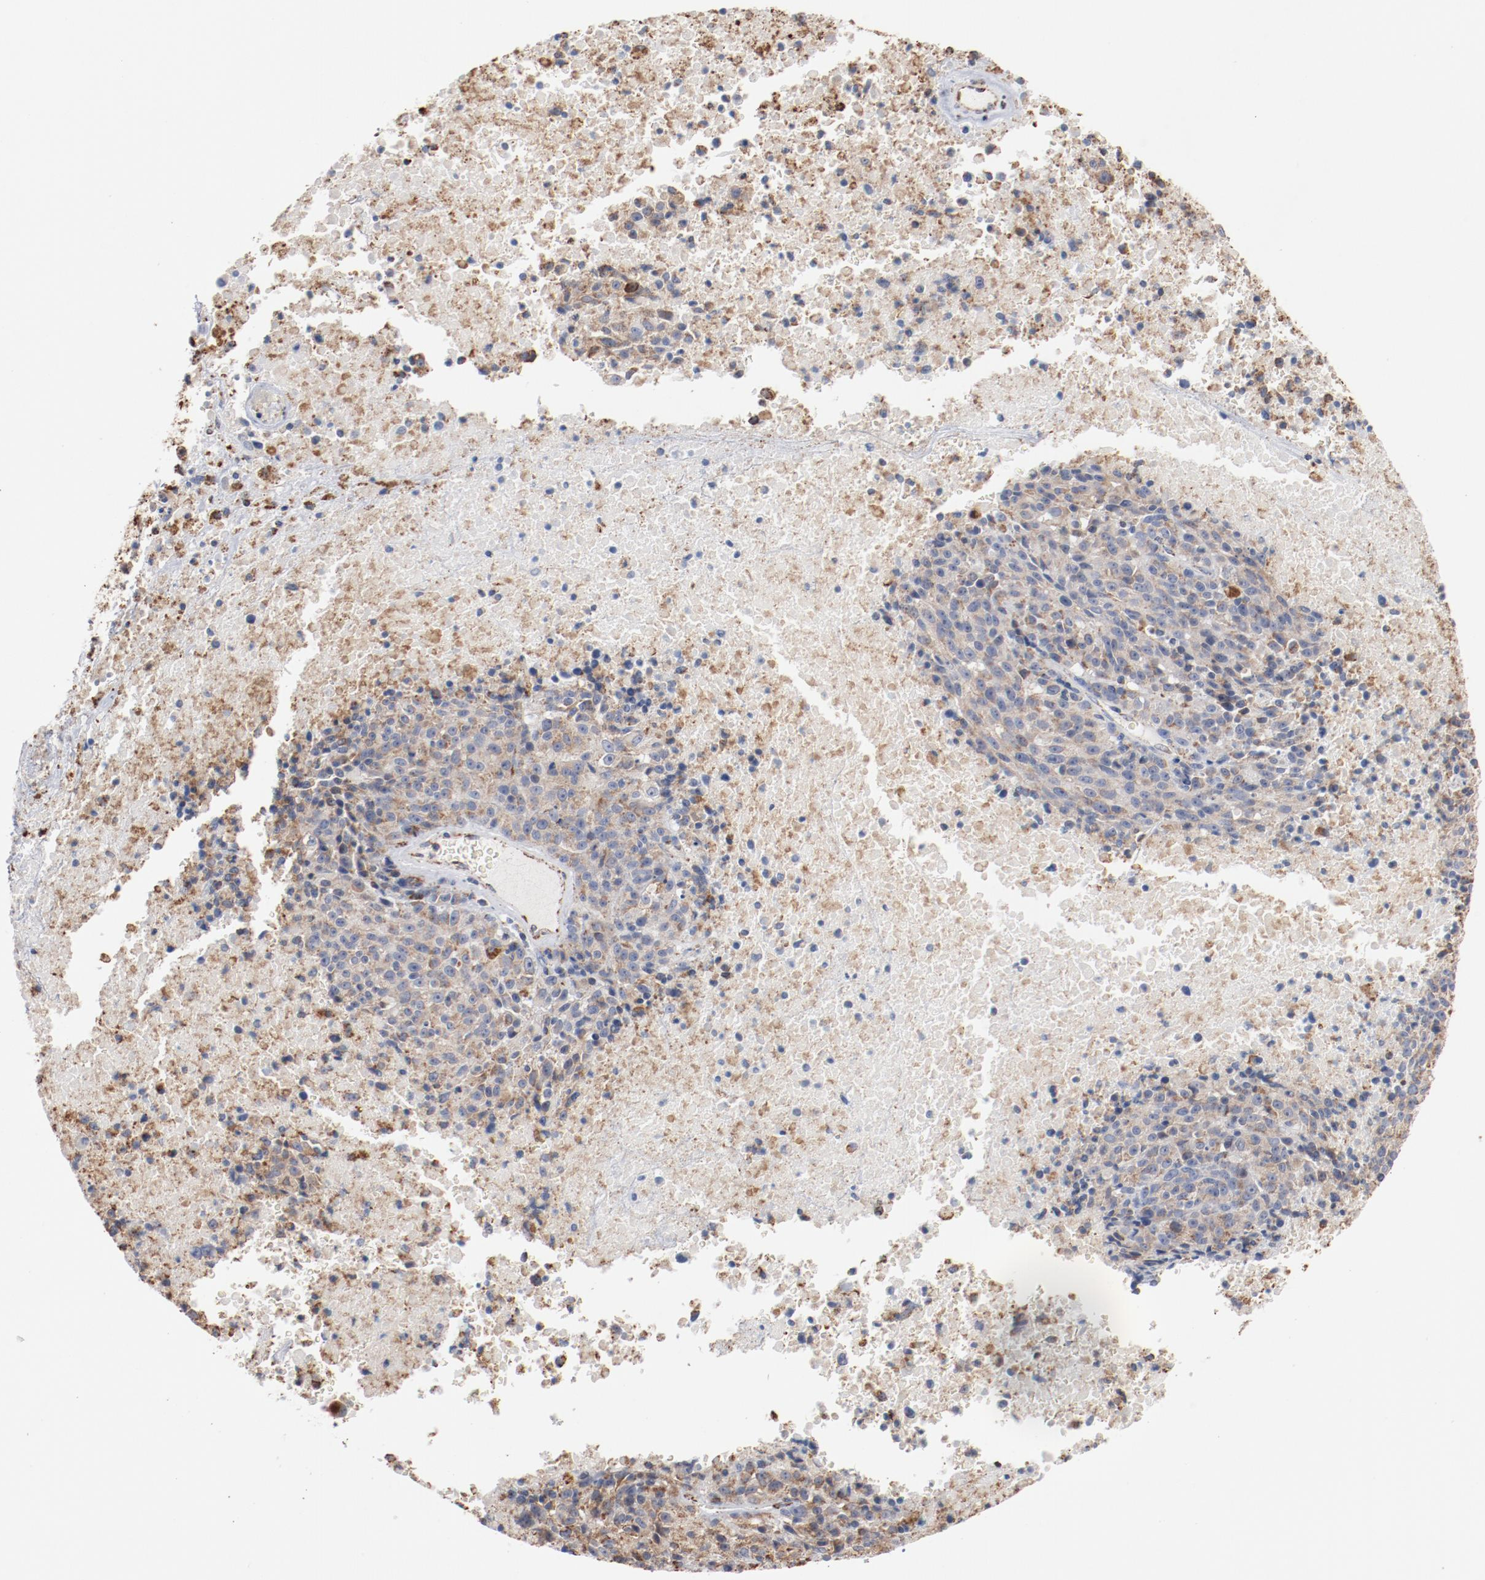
{"staining": {"intensity": "strong", "quantity": ">75%", "location": "cytoplasmic/membranous"}, "tissue": "melanoma", "cell_type": "Tumor cells", "image_type": "cancer", "snomed": [{"axis": "morphology", "description": "Malignant melanoma, Metastatic site"}, {"axis": "topography", "description": "Cerebral cortex"}], "caption": "Immunohistochemistry photomicrograph of human melanoma stained for a protein (brown), which demonstrates high levels of strong cytoplasmic/membranous staining in approximately >75% of tumor cells.", "gene": "NDUFS4", "patient": {"sex": "female", "age": 52}}